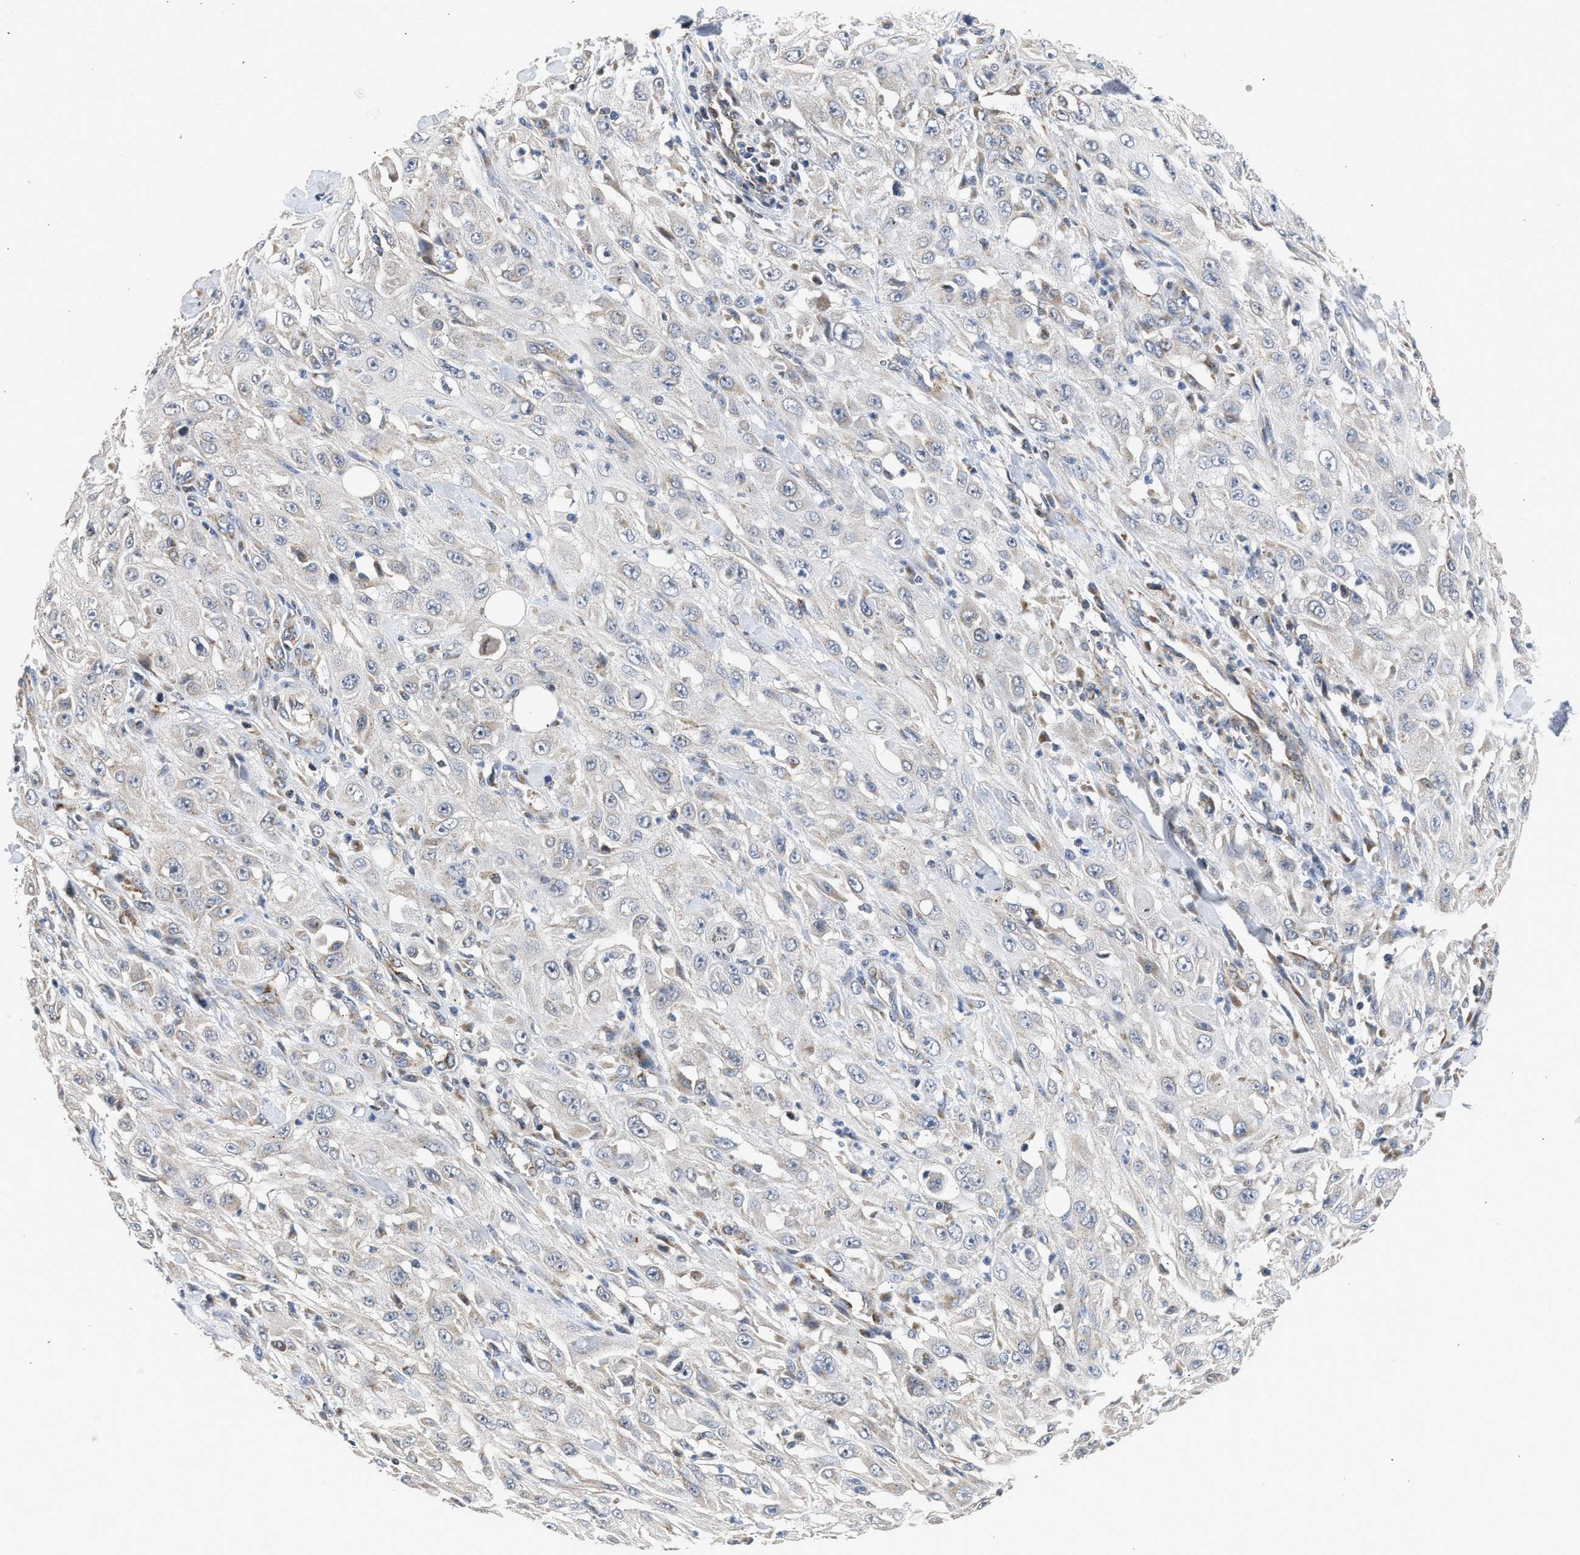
{"staining": {"intensity": "weak", "quantity": "<25%", "location": "cytoplasmic/membranous"}, "tissue": "skin cancer", "cell_type": "Tumor cells", "image_type": "cancer", "snomed": [{"axis": "morphology", "description": "Squamous cell carcinoma, NOS"}, {"axis": "morphology", "description": "Squamous cell carcinoma, metastatic, NOS"}, {"axis": "topography", "description": "Skin"}, {"axis": "topography", "description": "Lymph node"}], "caption": "Immunohistochemical staining of human squamous cell carcinoma (skin) displays no significant positivity in tumor cells.", "gene": "PIM1", "patient": {"sex": "male", "age": 75}}